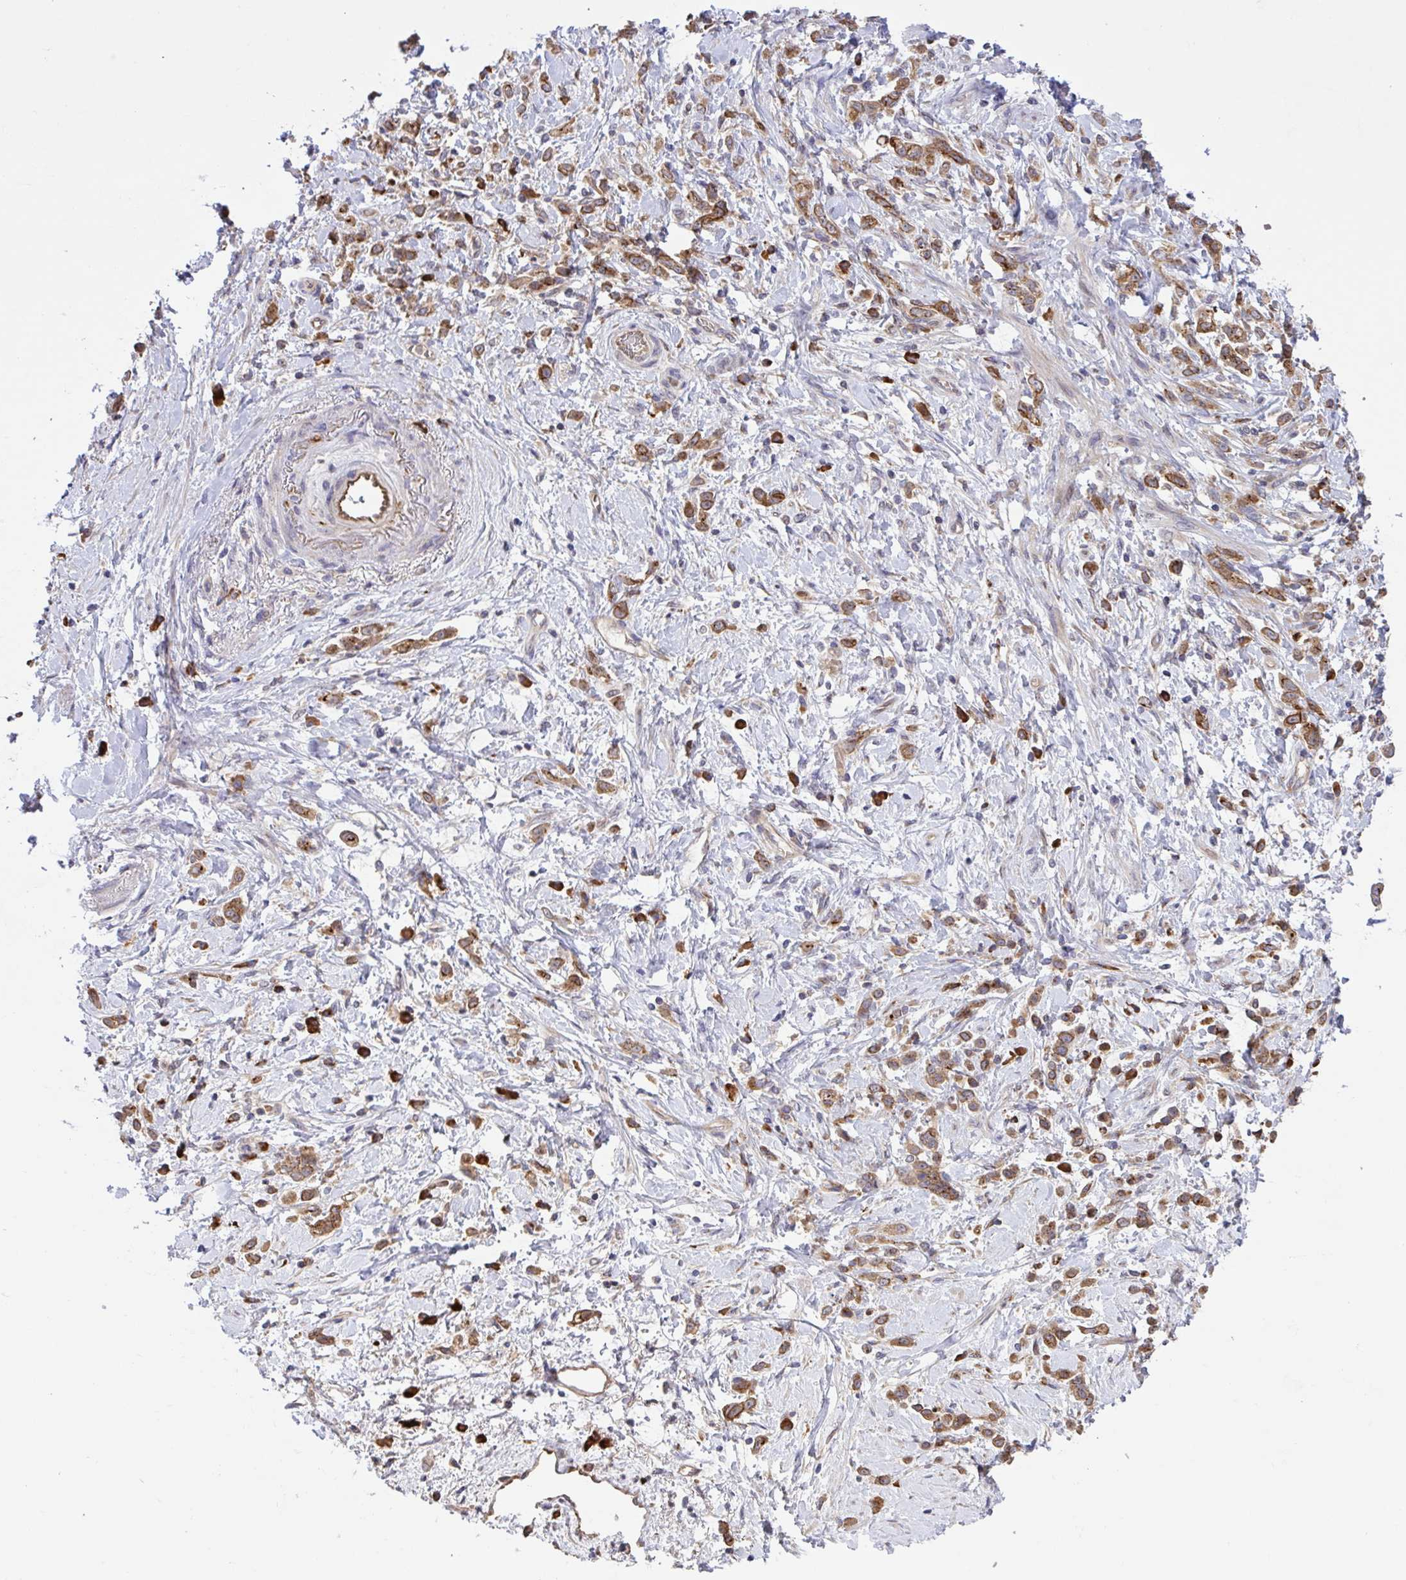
{"staining": {"intensity": "moderate", "quantity": ">75%", "location": "cytoplasmic/membranous"}, "tissue": "stomach cancer", "cell_type": "Tumor cells", "image_type": "cancer", "snomed": [{"axis": "morphology", "description": "Adenocarcinoma, NOS"}, {"axis": "topography", "description": "Stomach"}], "caption": "Protein staining of stomach cancer (adenocarcinoma) tissue shows moderate cytoplasmic/membranous expression in about >75% of tumor cells.", "gene": "INTS10", "patient": {"sex": "female", "age": 60}}